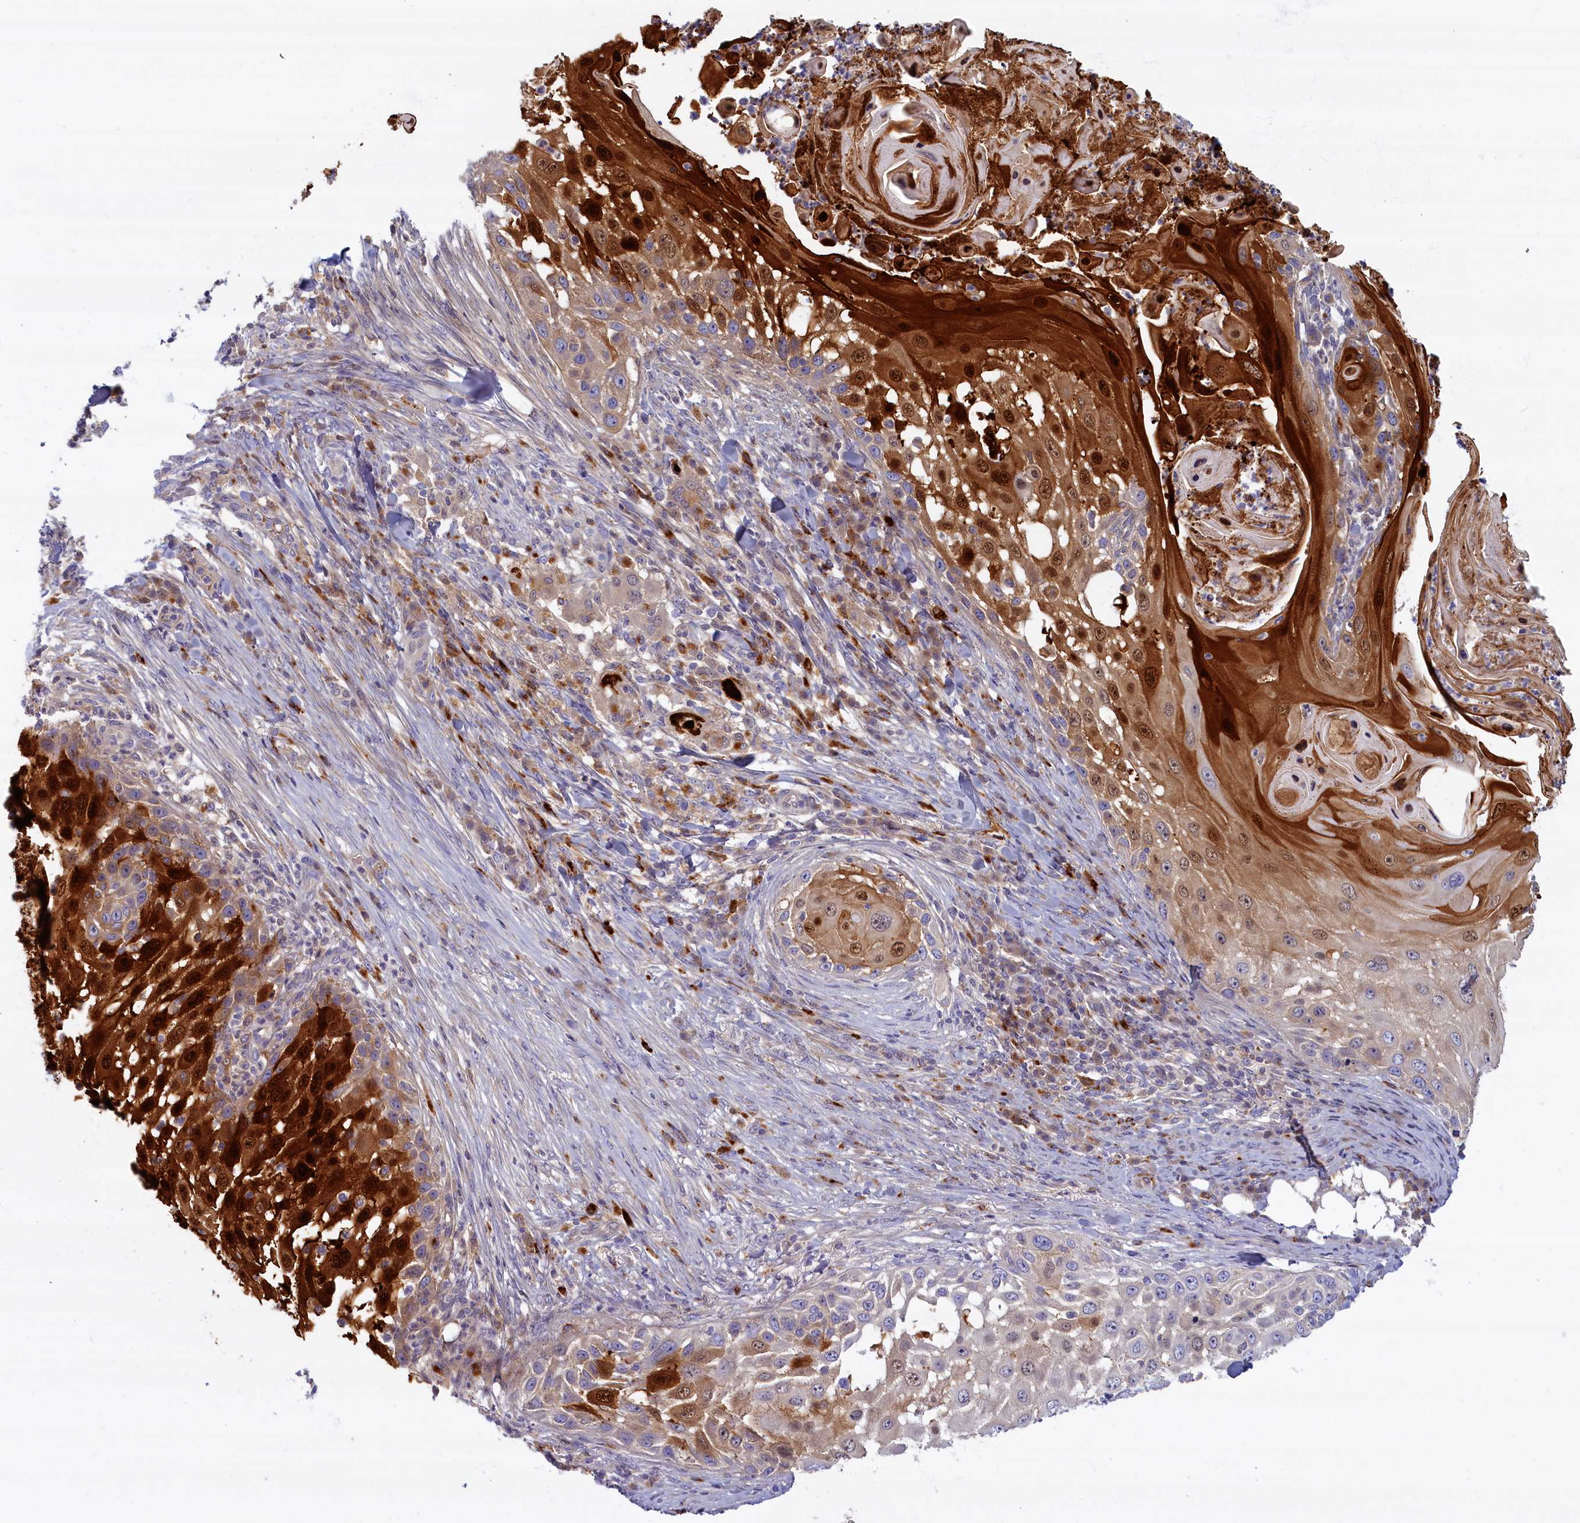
{"staining": {"intensity": "strong", "quantity": "<25%", "location": "cytoplasmic/membranous,nuclear"}, "tissue": "skin cancer", "cell_type": "Tumor cells", "image_type": "cancer", "snomed": [{"axis": "morphology", "description": "Squamous cell carcinoma, NOS"}, {"axis": "topography", "description": "Skin"}], "caption": "DAB (3,3'-diaminobenzidine) immunohistochemical staining of human skin cancer (squamous cell carcinoma) reveals strong cytoplasmic/membranous and nuclear protein staining in about <25% of tumor cells. (DAB (3,3'-diaminobenzidine) = brown stain, brightfield microscopy at high magnification).", "gene": "FCSK", "patient": {"sex": "female", "age": 44}}